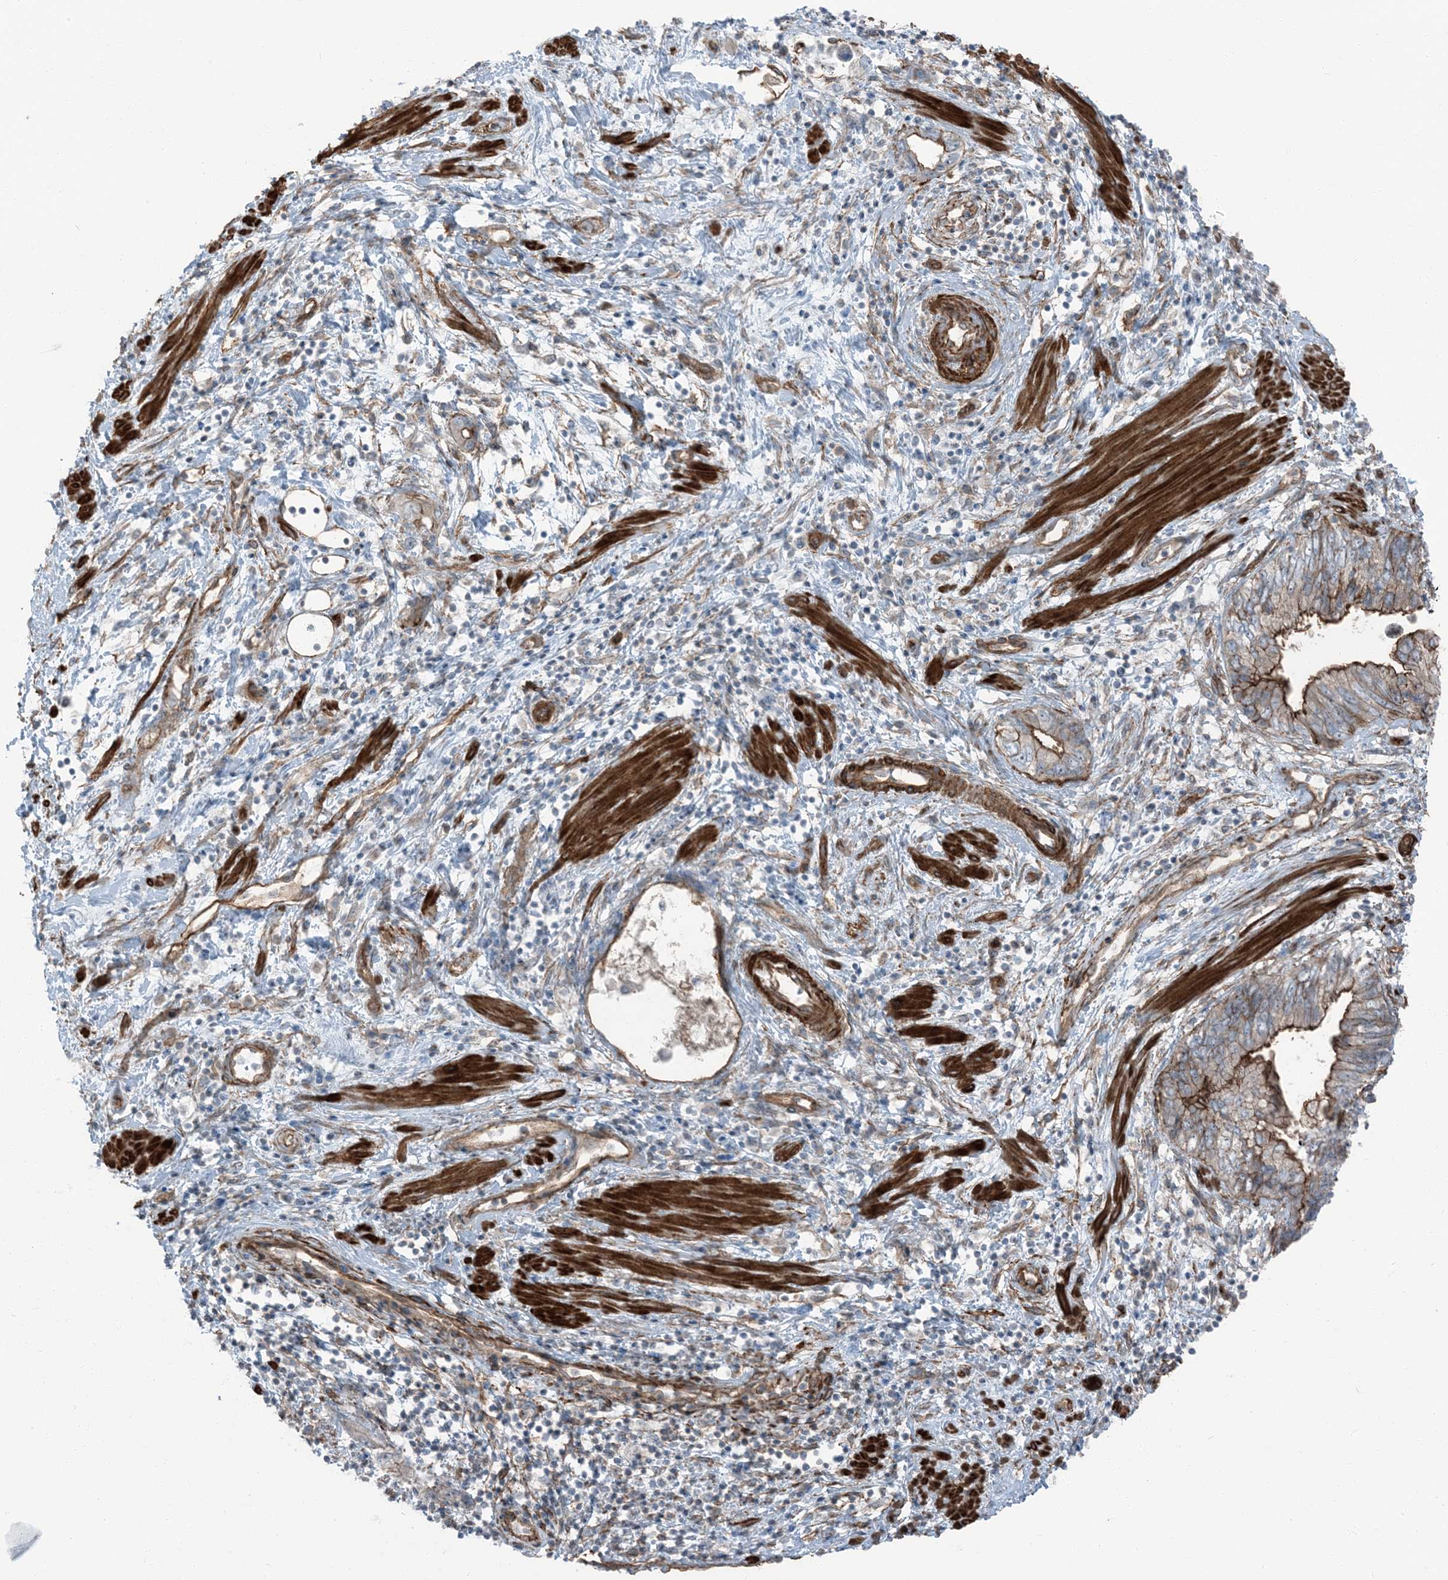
{"staining": {"intensity": "moderate", "quantity": "<25%", "location": "cytoplasmic/membranous"}, "tissue": "pancreatic cancer", "cell_type": "Tumor cells", "image_type": "cancer", "snomed": [{"axis": "morphology", "description": "Adenocarcinoma, NOS"}, {"axis": "topography", "description": "Pancreas"}], "caption": "A high-resolution histopathology image shows immunohistochemistry (IHC) staining of pancreatic cancer, which shows moderate cytoplasmic/membranous staining in approximately <25% of tumor cells.", "gene": "ZFP90", "patient": {"sex": "female", "age": 73}}